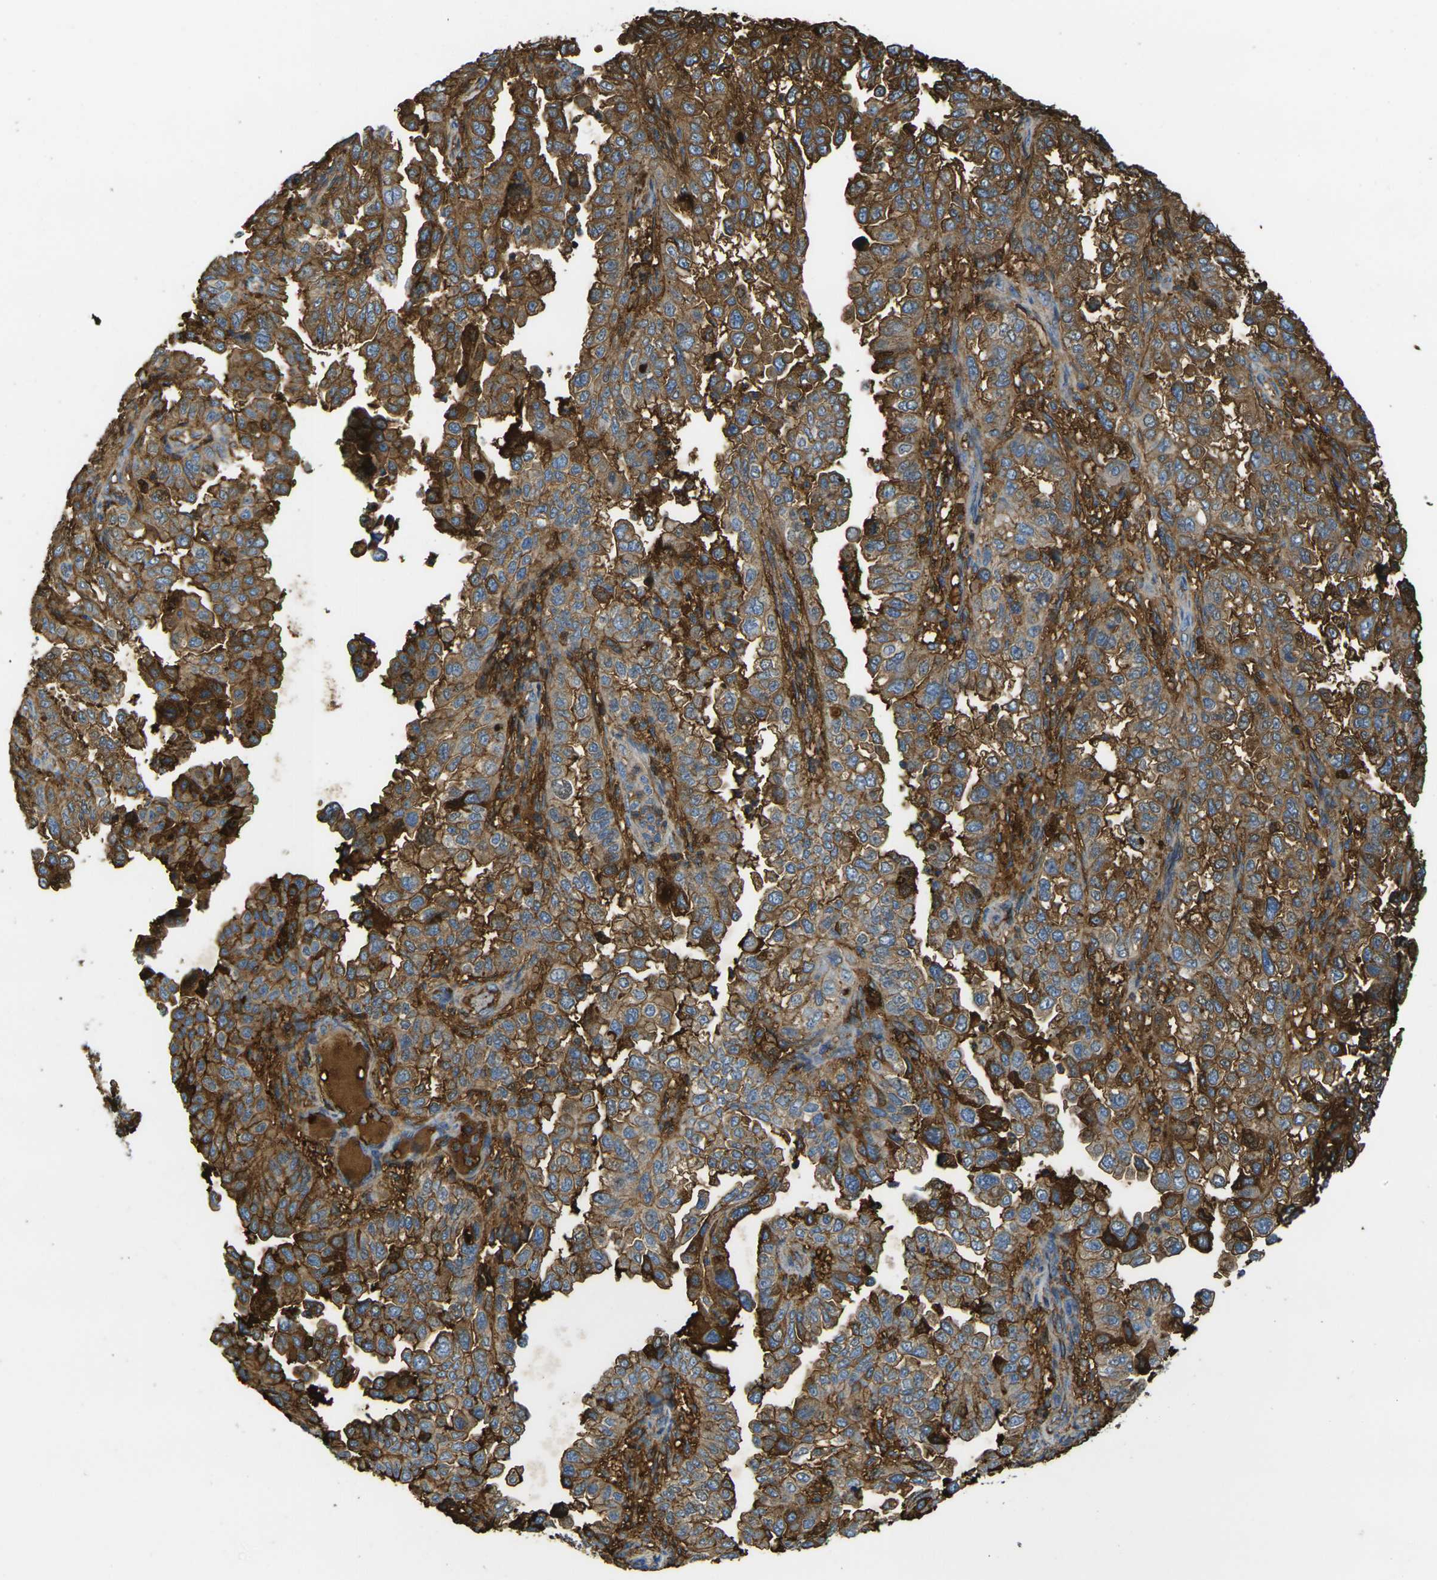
{"staining": {"intensity": "strong", "quantity": ">75%", "location": "cytoplasmic/membranous"}, "tissue": "endometrial cancer", "cell_type": "Tumor cells", "image_type": "cancer", "snomed": [{"axis": "morphology", "description": "Adenocarcinoma, NOS"}, {"axis": "topography", "description": "Endometrium"}], "caption": "The immunohistochemical stain labels strong cytoplasmic/membranous staining in tumor cells of endometrial cancer tissue.", "gene": "PLCD1", "patient": {"sex": "female", "age": 85}}